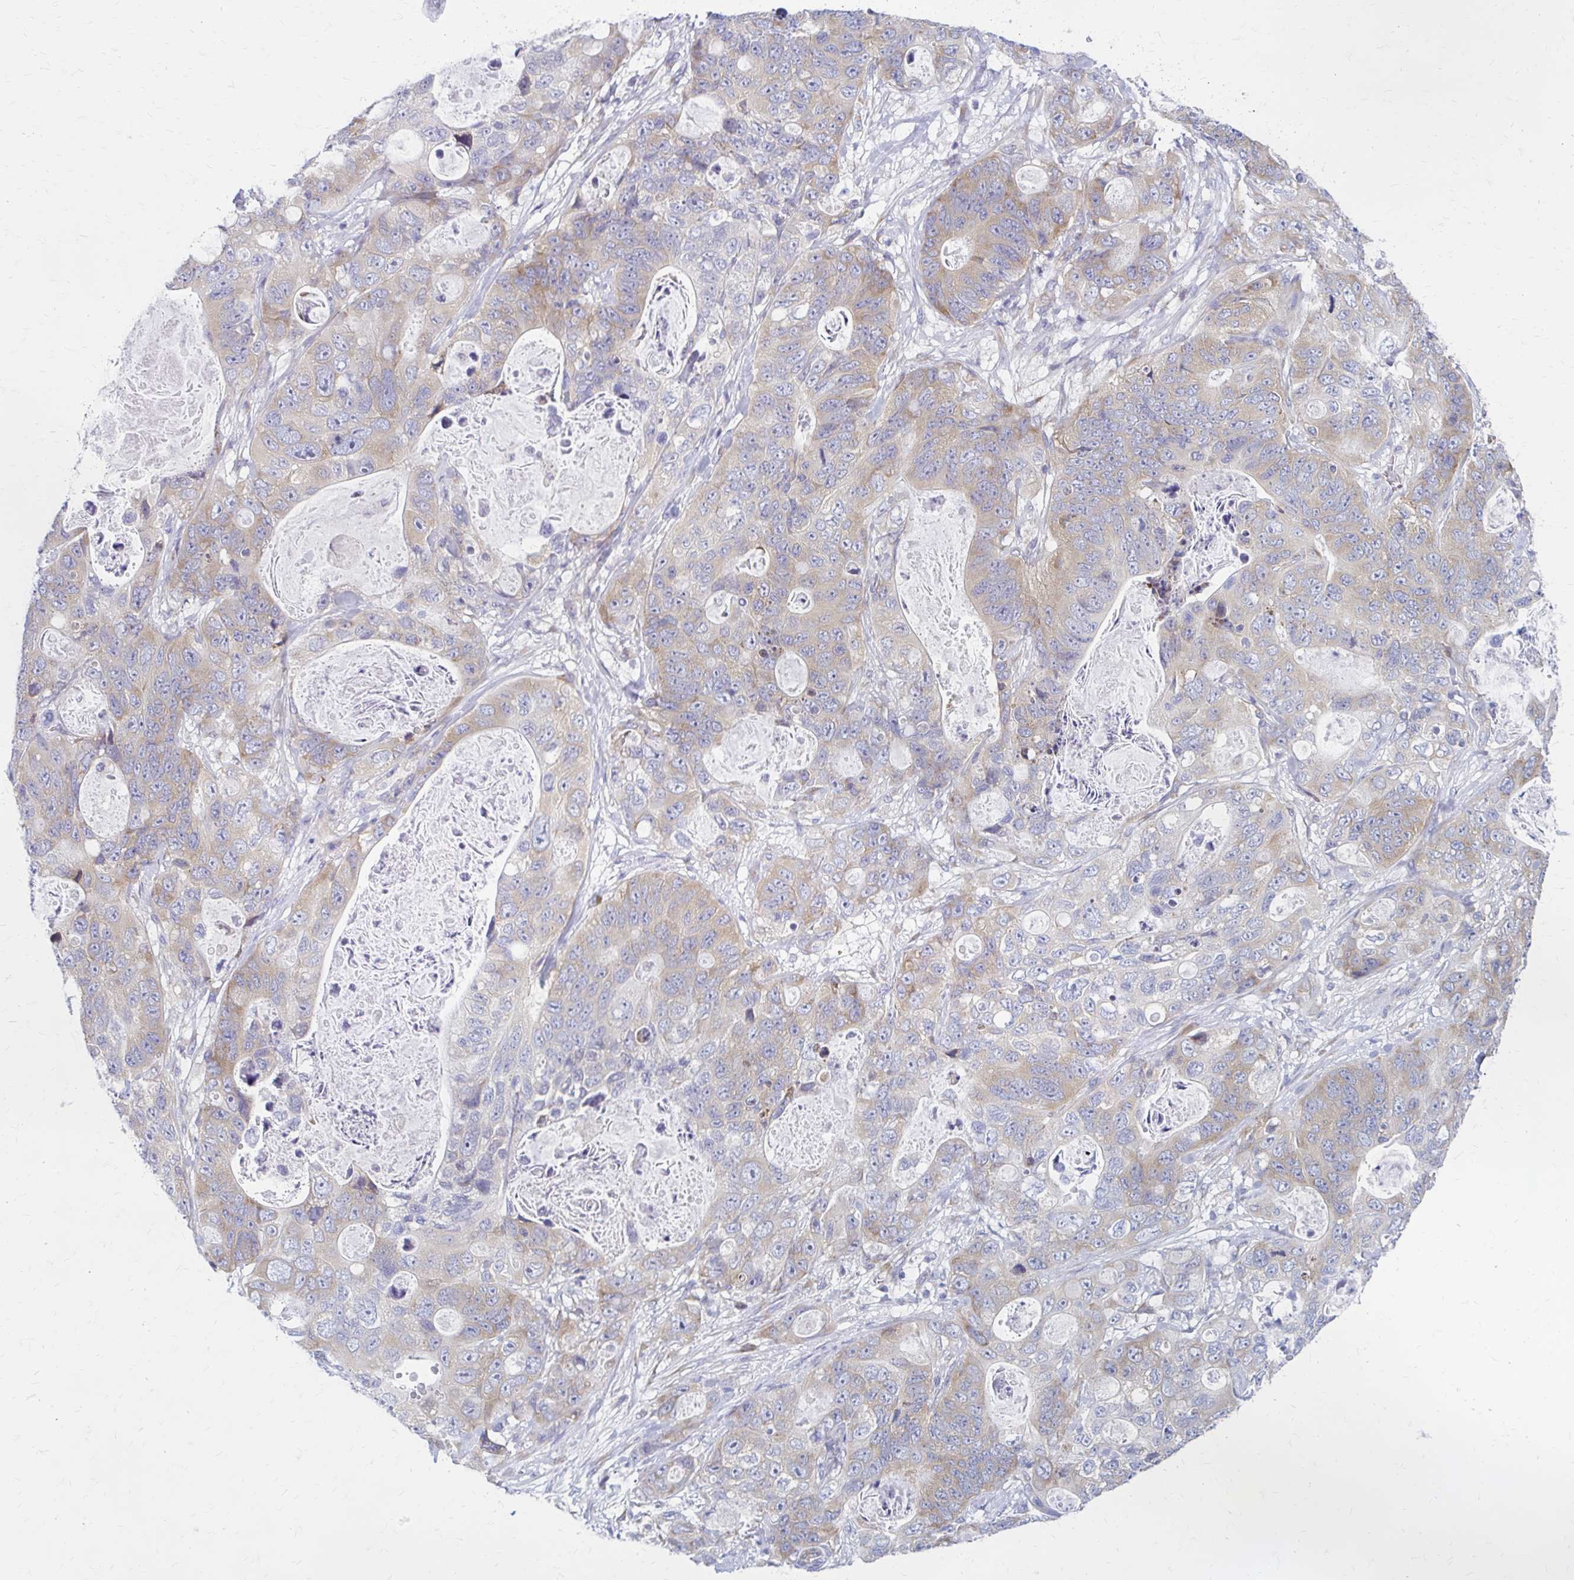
{"staining": {"intensity": "weak", "quantity": "25%-75%", "location": "cytoplasmic/membranous"}, "tissue": "stomach cancer", "cell_type": "Tumor cells", "image_type": "cancer", "snomed": [{"axis": "morphology", "description": "Normal tissue, NOS"}, {"axis": "morphology", "description": "Adenocarcinoma, NOS"}, {"axis": "topography", "description": "Stomach"}], "caption": "Stomach adenocarcinoma tissue displays weak cytoplasmic/membranous positivity in about 25%-75% of tumor cells", "gene": "RPL27A", "patient": {"sex": "female", "age": 89}}